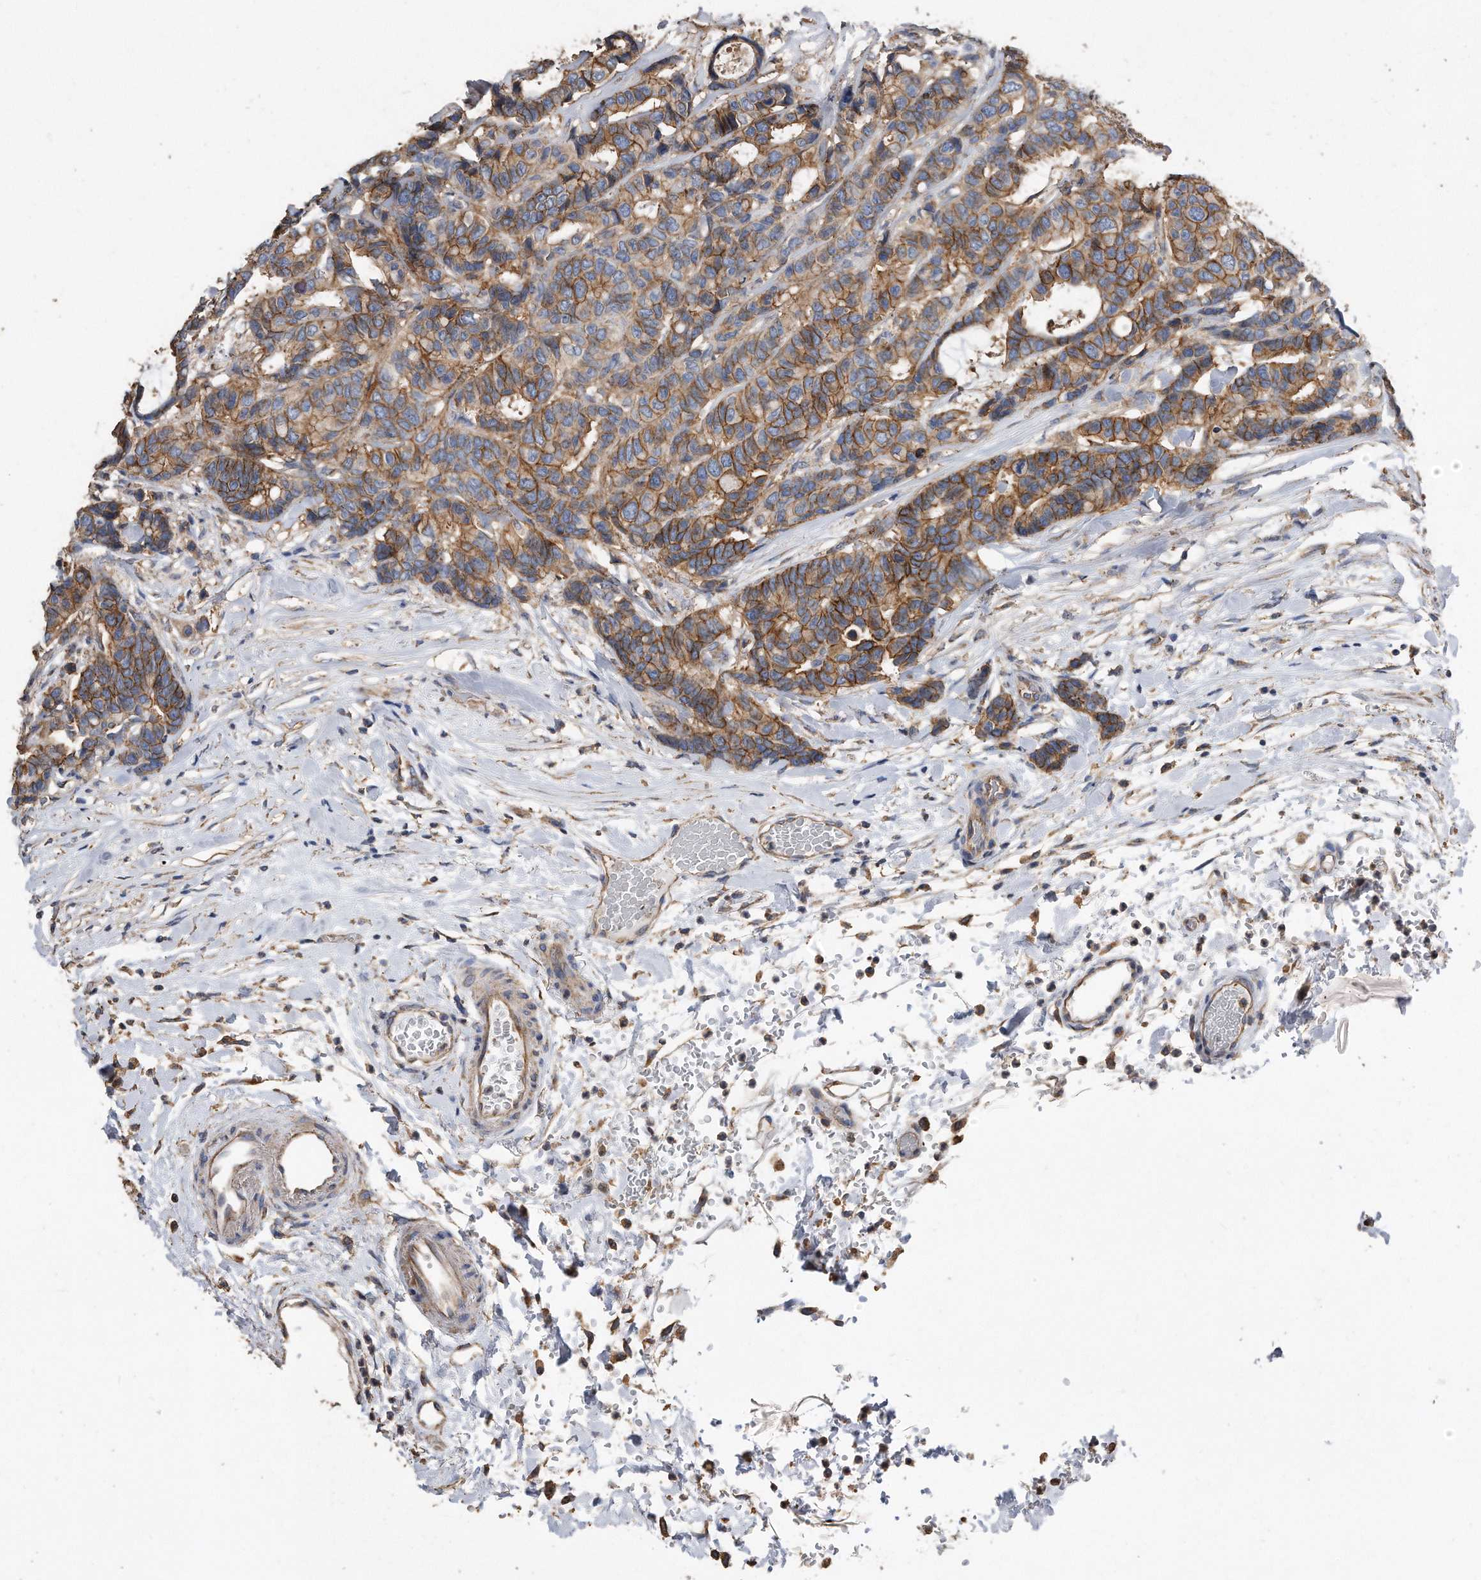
{"staining": {"intensity": "moderate", "quantity": ">75%", "location": "cytoplasmic/membranous"}, "tissue": "breast cancer", "cell_type": "Tumor cells", "image_type": "cancer", "snomed": [{"axis": "morphology", "description": "Duct carcinoma"}, {"axis": "topography", "description": "Breast"}], "caption": "Brown immunohistochemical staining in breast cancer (invasive ductal carcinoma) exhibits moderate cytoplasmic/membranous staining in about >75% of tumor cells.", "gene": "CDCP1", "patient": {"sex": "female", "age": 87}}